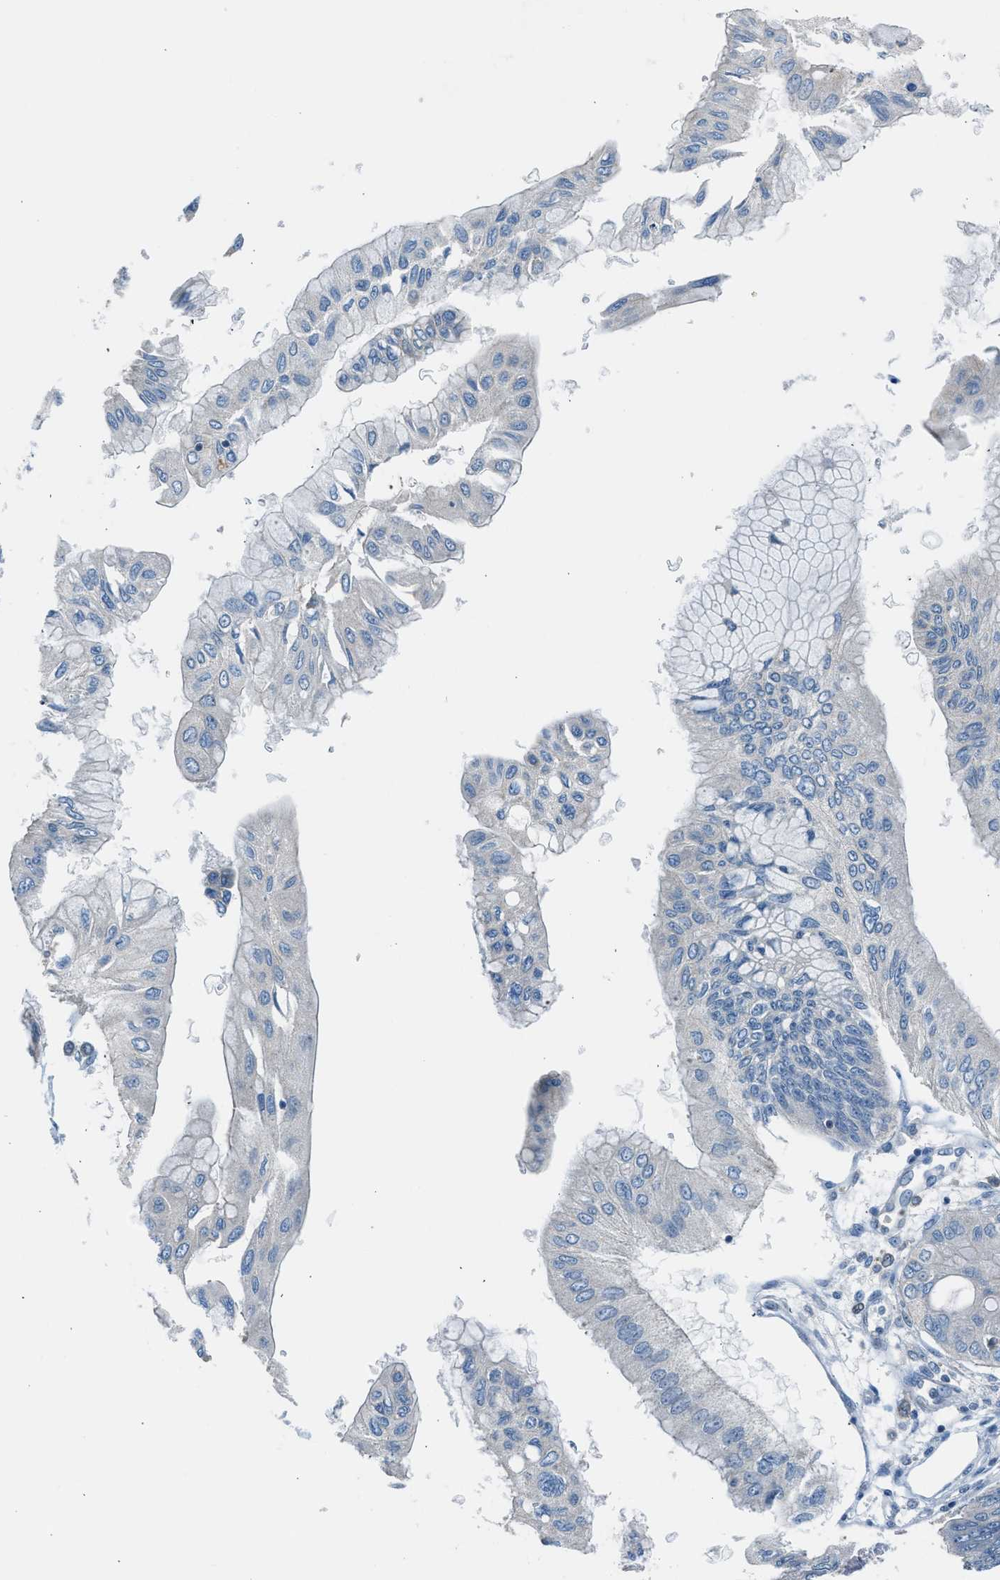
{"staining": {"intensity": "negative", "quantity": "none", "location": "none"}, "tissue": "pancreatic cancer", "cell_type": "Tumor cells", "image_type": "cancer", "snomed": [{"axis": "morphology", "description": "Adenocarcinoma, NOS"}, {"axis": "topography", "description": "Pancreas"}], "caption": "Immunohistochemistry (IHC) of pancreatic cancer (adenocarcinoma) shows no staining in tumor cells.", "gene": "LMLN", "patient": {"sex": "female", "age": 77}}